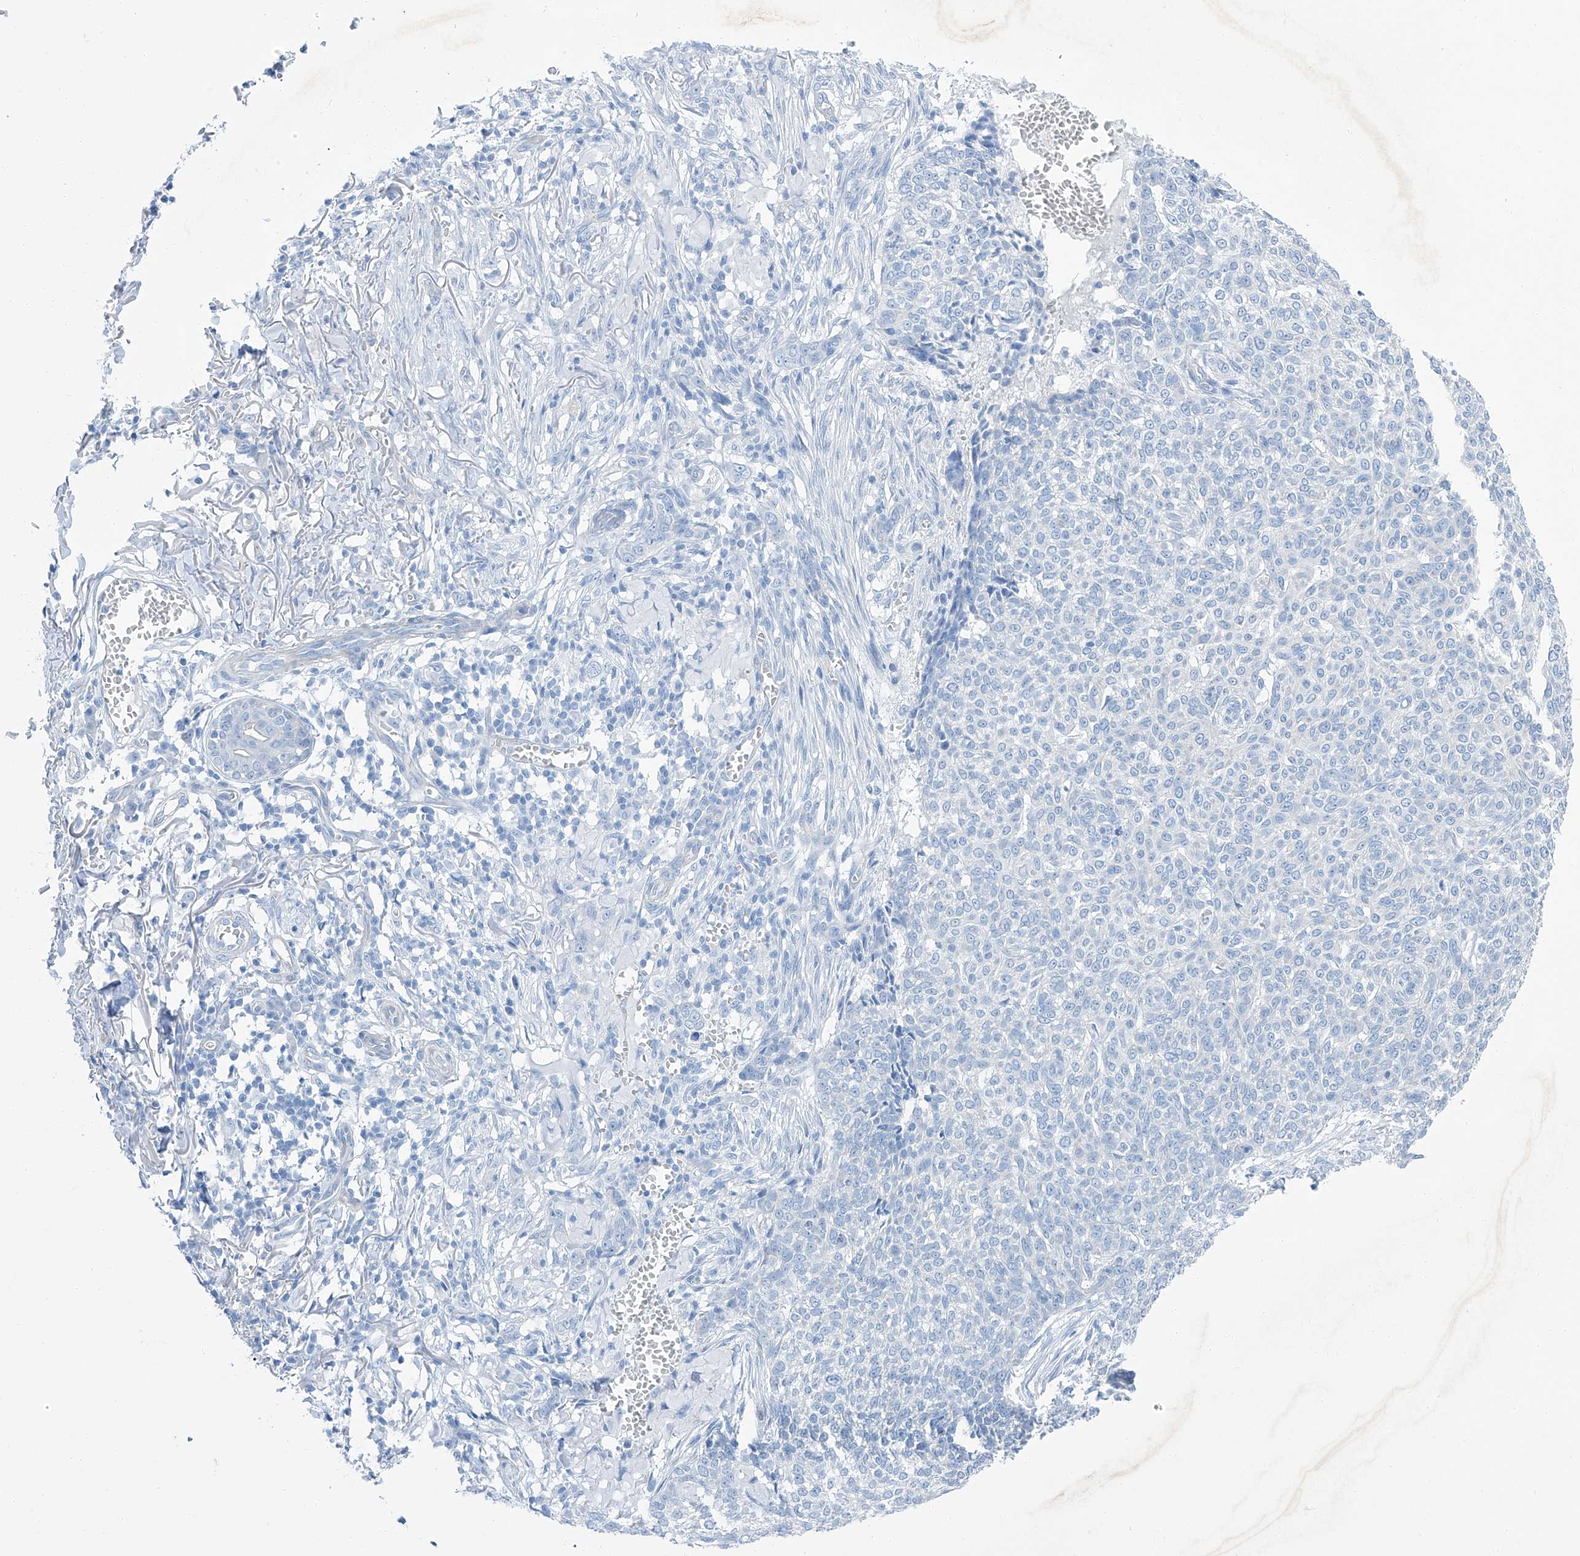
{"staining": {"intensity": "negative", "quantity": "none", "location": "none"}, "tissue": "skin cancer", "cell_type": "Tumor cells", "image_type": "cancer", "snomed": [{"axis": "morphology", "description": "Basal cell carcinoma"}, {"axis": "topography", "description": "Skin"}], "caption": "Protein analysis of skin basal cell carcinoma shows no significant positivity in tumor cells. Nuclei are stained in blue.", "gene": "MAGI1", "patient": {"sex": "male", "age": 85}}